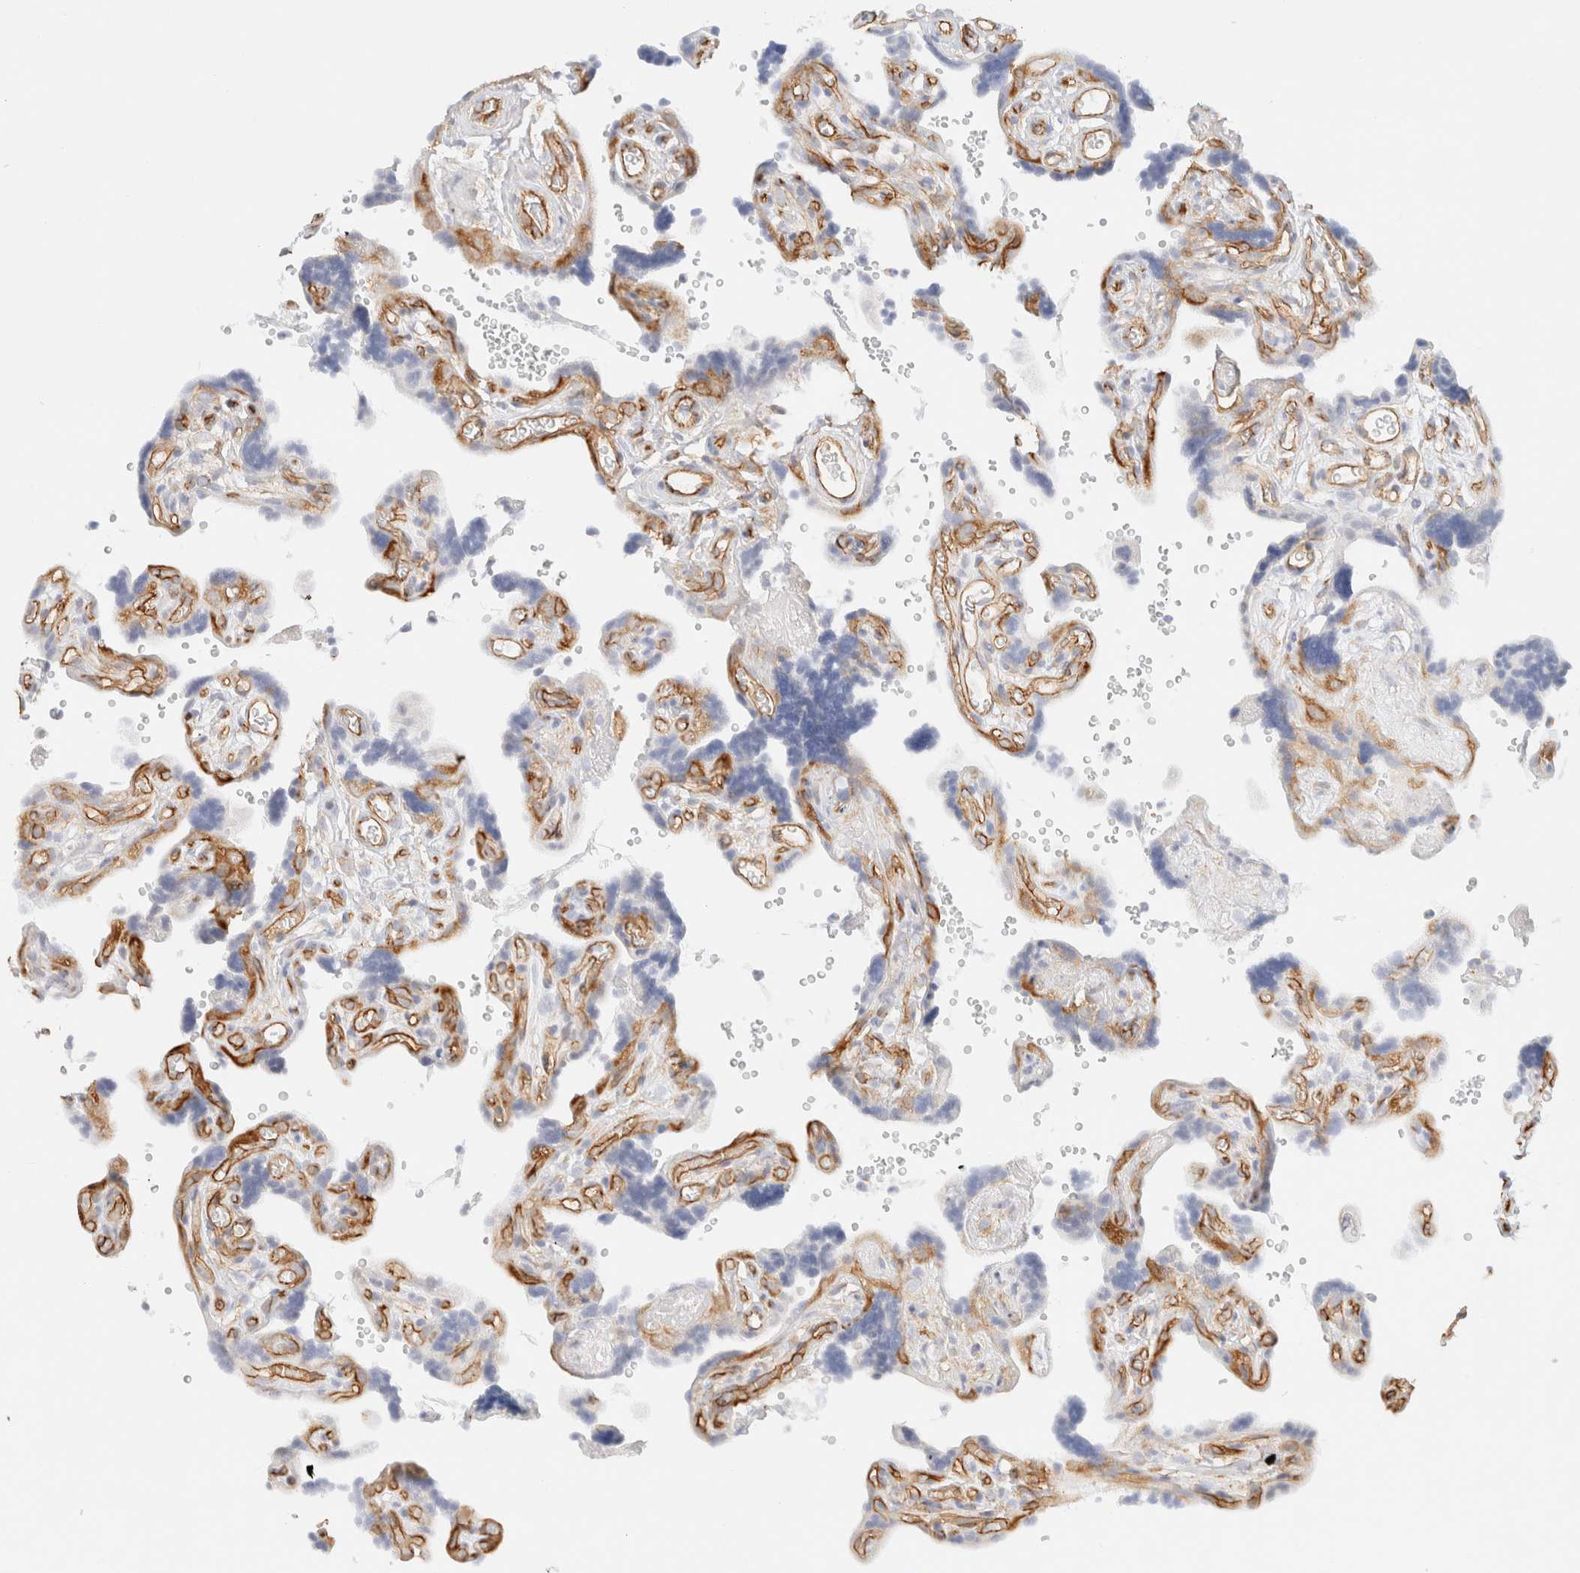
{"staining": {"intensity": "moderate", "quantity": "<25%", "location": "cytoplasmic/membranous"}, "tissue": "placenta", "cell_type": "Trophoblastic cells", "image_type": "normal", "snomed": [{"axis": "morphology", "description": "Normal tissue, NOS"}, {"axis": "topography", "description": "Placenta"}], "caption": "High-power microscopy captured an IHC histopathology image of normal placenta, revealing moderate cytoplasmic/membranous staining in approximately <25% of trophoblastic cells.", "gene": "CYB5R4", "patient": {"sex": "female", "age": 30}}